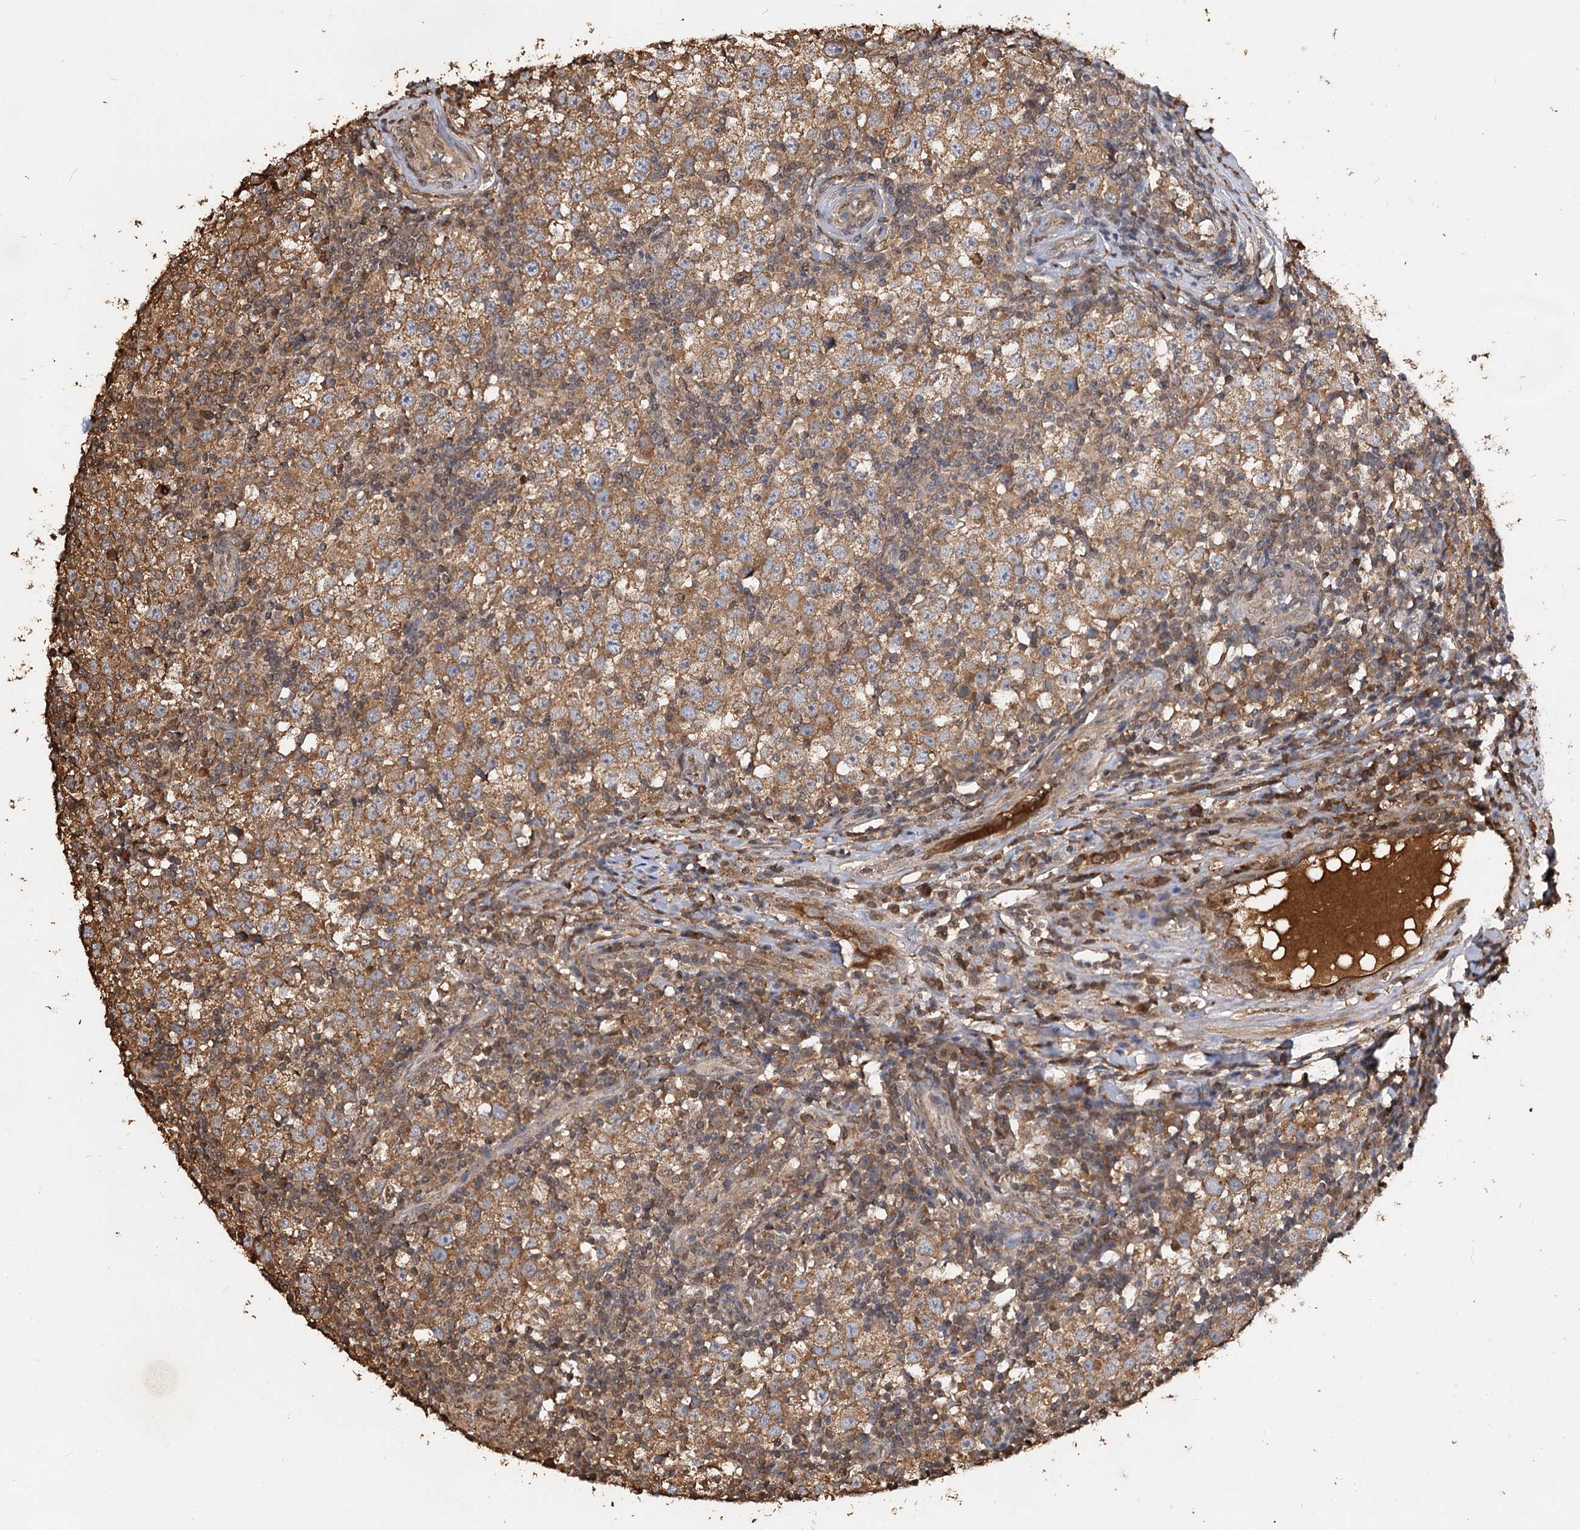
{"staining": {"intensity": "moderate", "quantity": ">75%", "location": "cytoplasmic/membranous"}, "tissue": "testis cancer", "cell_type": "Tumor cells", "image_type": "cancer", "snomed": [{"axis": "morphology", "description": "Seminoma, NOS"}, {"axis": "topography", "description": "Testis"}], "caption": "Moderate cytoplasmic/membranous expression for a protein is seen in about >75% of tumor cells of seminoma (testis) using immunohistochemistry.", "gene": "ARL13A", "patient": {"sex": "male", "age": 65}}